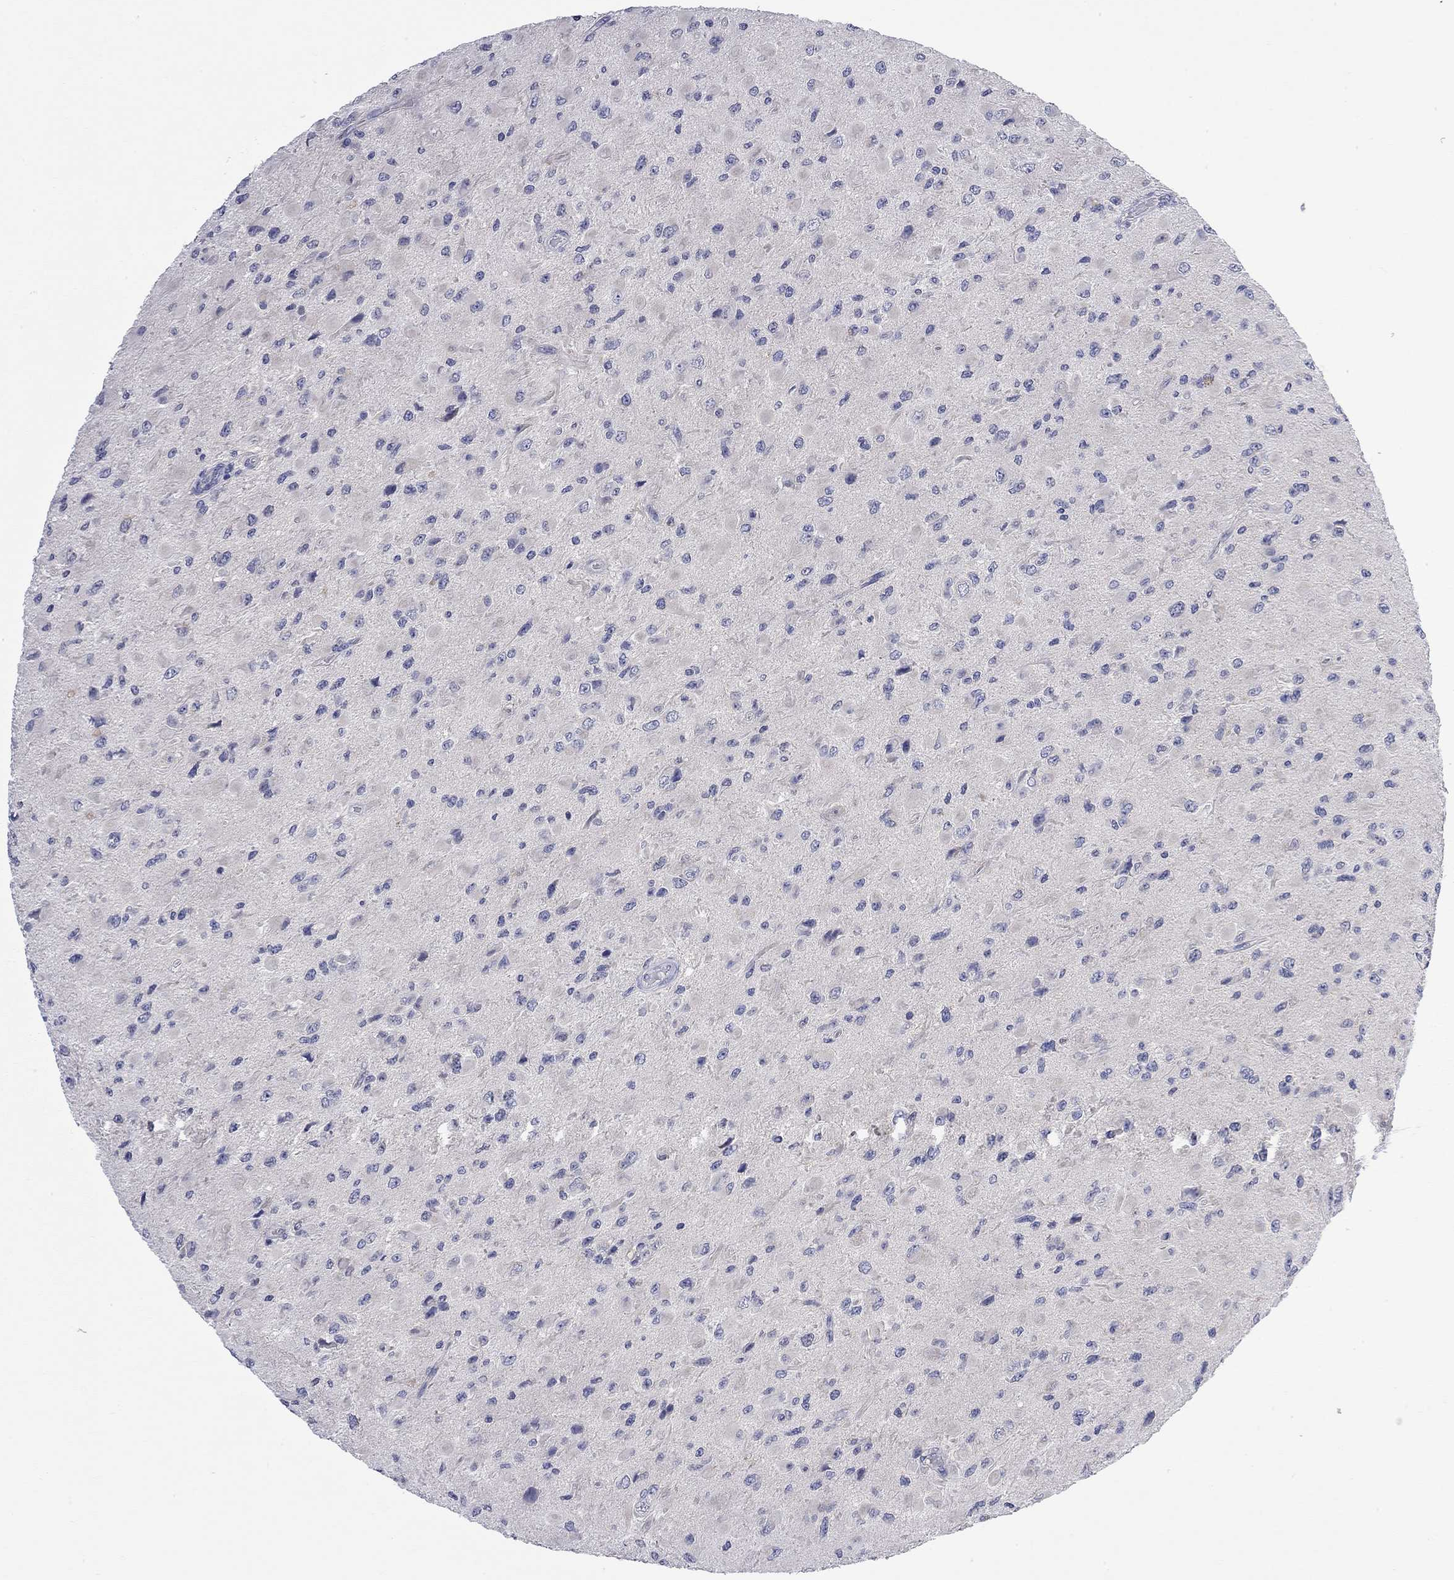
{"staining": {"intensity": "weak", "quantity": "<25%", "location": "cytoplasmic/membranous"}, "tissue": "glioma", "cell_type": "Tumor cells", "image_type": "cancer", "snomed": [{"axis": "morphology", "description": "Glioma, malignant, High grade"}, {"axis": "topography", "description": "Cerebral cortex"}], "caption": "This is an immunohistochemistry photomicrograph of human malignant glioma (high-grade). There is no expression in tumor cells.", "gene": "ABCB4", "patient": {"sex": "male", "age": 35}}